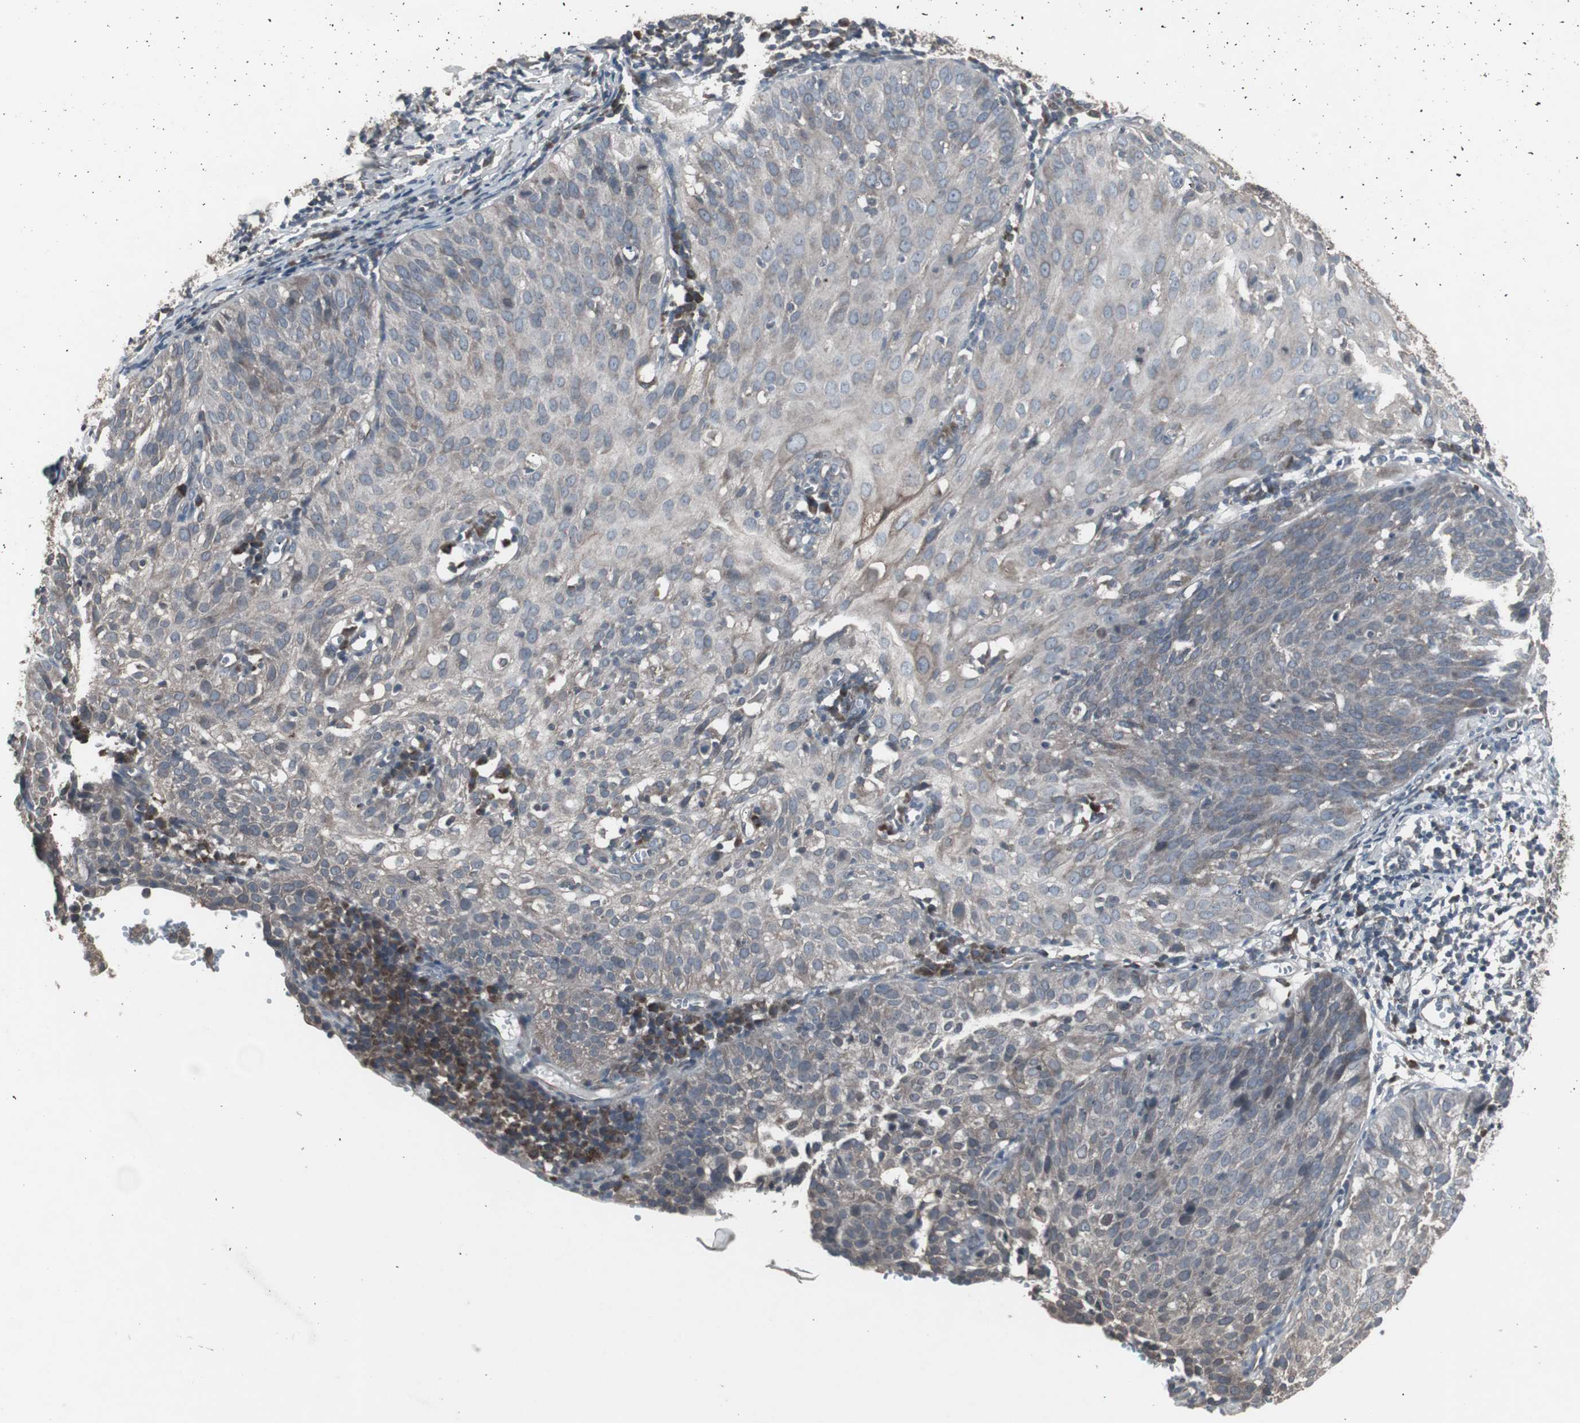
{"staining": {"intensity": "weak", "quantity": "<25%", "location": "cytoplasmic/membranous"}, "tissue": "cervical cancer", "cell_type": "Tumor cells", "image_type": "cancer", "snomed": [{"axis": "morphology", "description": "Squamous cell carcinoma, NOS"}, {"axis": "topography", "description": "Cervix"}], "caption": "Tumor cells are negative for brown protein staining in cervical cancer (squamous cell carcinoma).", "gene": "SSTR2", "patient": {"sex": "female", "age": 38}}